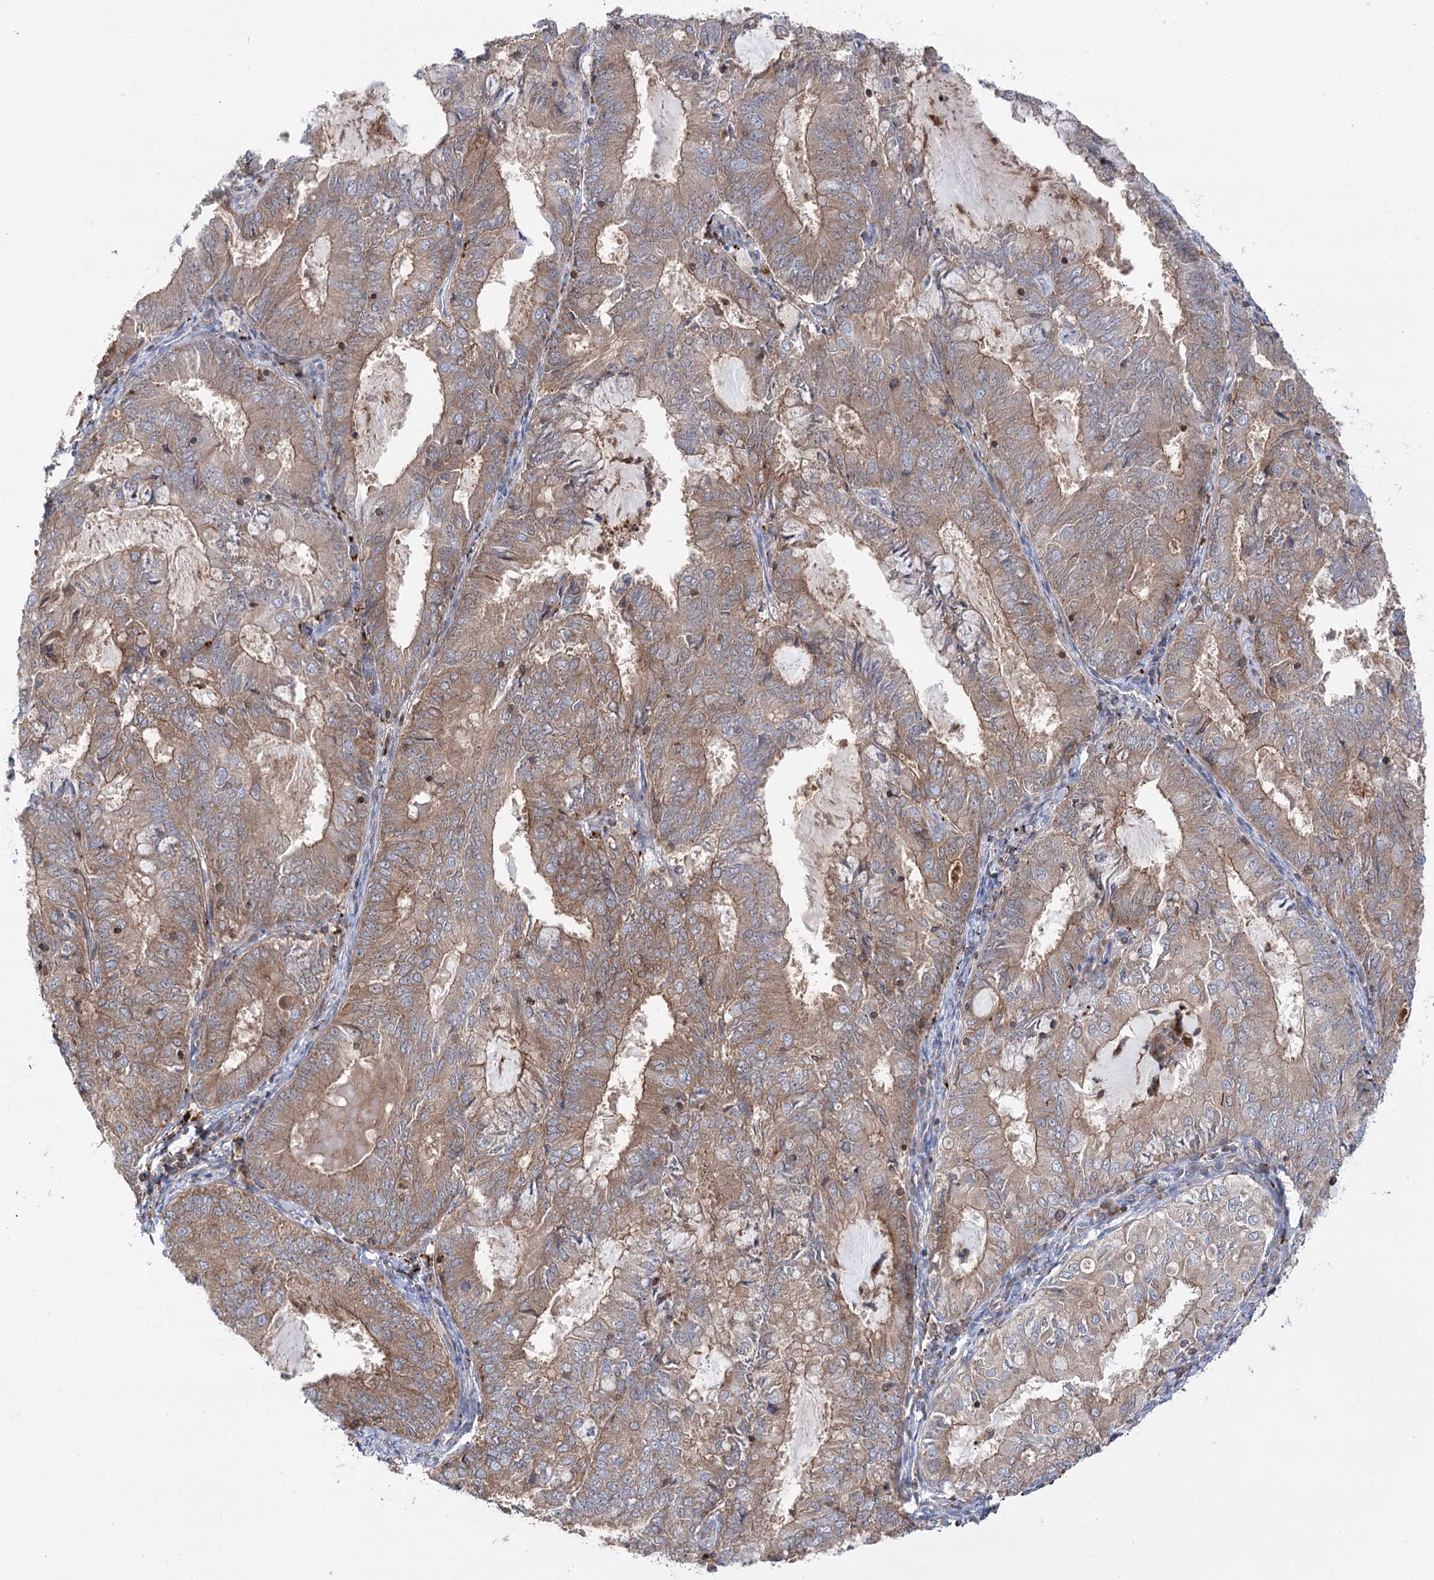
{"staining": {"intensity": "moderate", "quantity": ">75%", "location": "cytoplasmic/membranous"}, "tissue": "endometrial cancer", "cell_type": "Tumor cells", "image_type": "cancer", "snomed": [{"axis": "morphology", "description": "Adenocarcinoma, NOS"}, {"axis": "topography", "description": "Endometrium"}], "caption": "Protein analysis of endometrial cancer (adenocarcinoma) tissue exhibits moderate cytoplasmic/membranous staining in about >75% of tumor cells.", "gene": "VPS37B", "patient": {"sex": "female", "age": 57}}